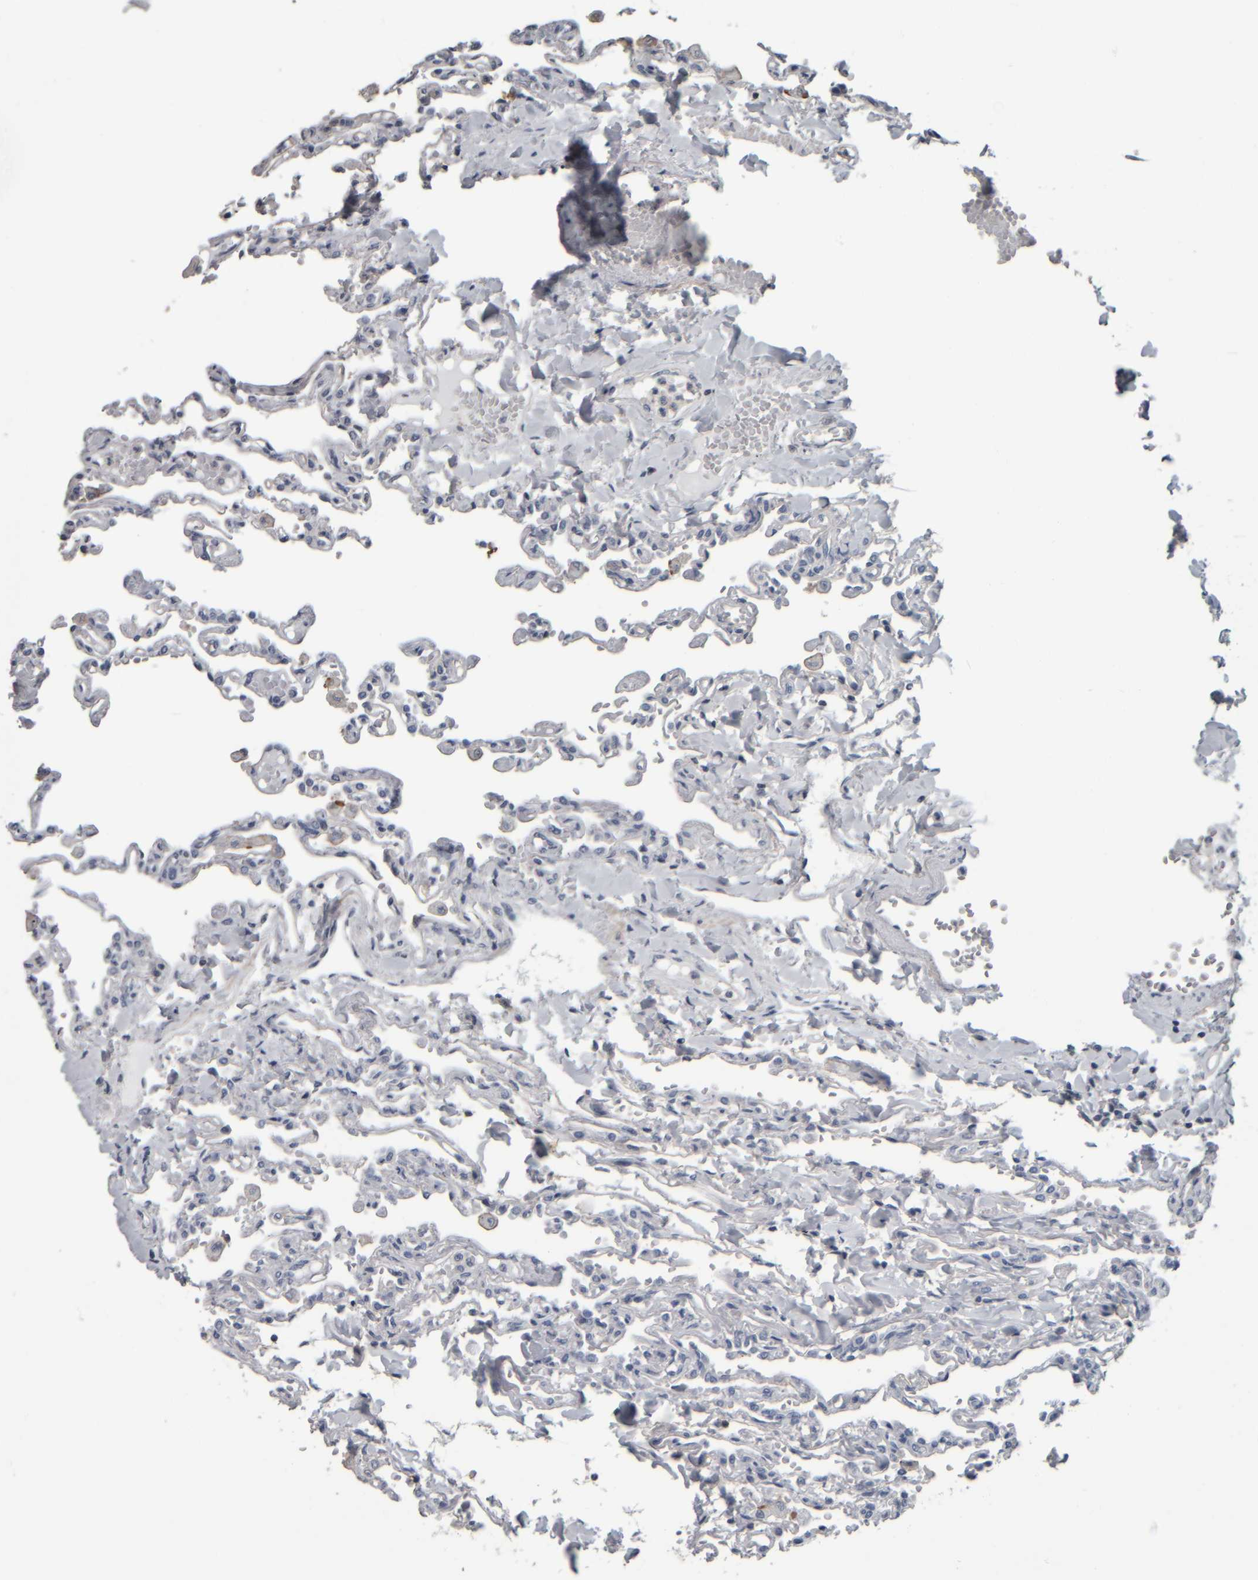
{"staining": {"intensity": "negative", "quantity": "none", "location": "none"}, "tissue": "lung", "cell_type": "Alveolar cells", "image_type": "normal", "snomed": [{"axis": "morphology", "description": "Normal tissue, NOS"}, {"axis": "topography", "description": "Lung"}], "caption": "High magnification brightfield microscopy of unremarkable lung stained with DAB (3,3'-diaminobenzidine) (brown) and counterstained with hematoxylin (blue): alveolar cells show no significant positivity. (DAB immunohistochemistry (IHC), high magnification).", "gene": "CAVIN4", "patient": {"sex": "male", "age": 21}}